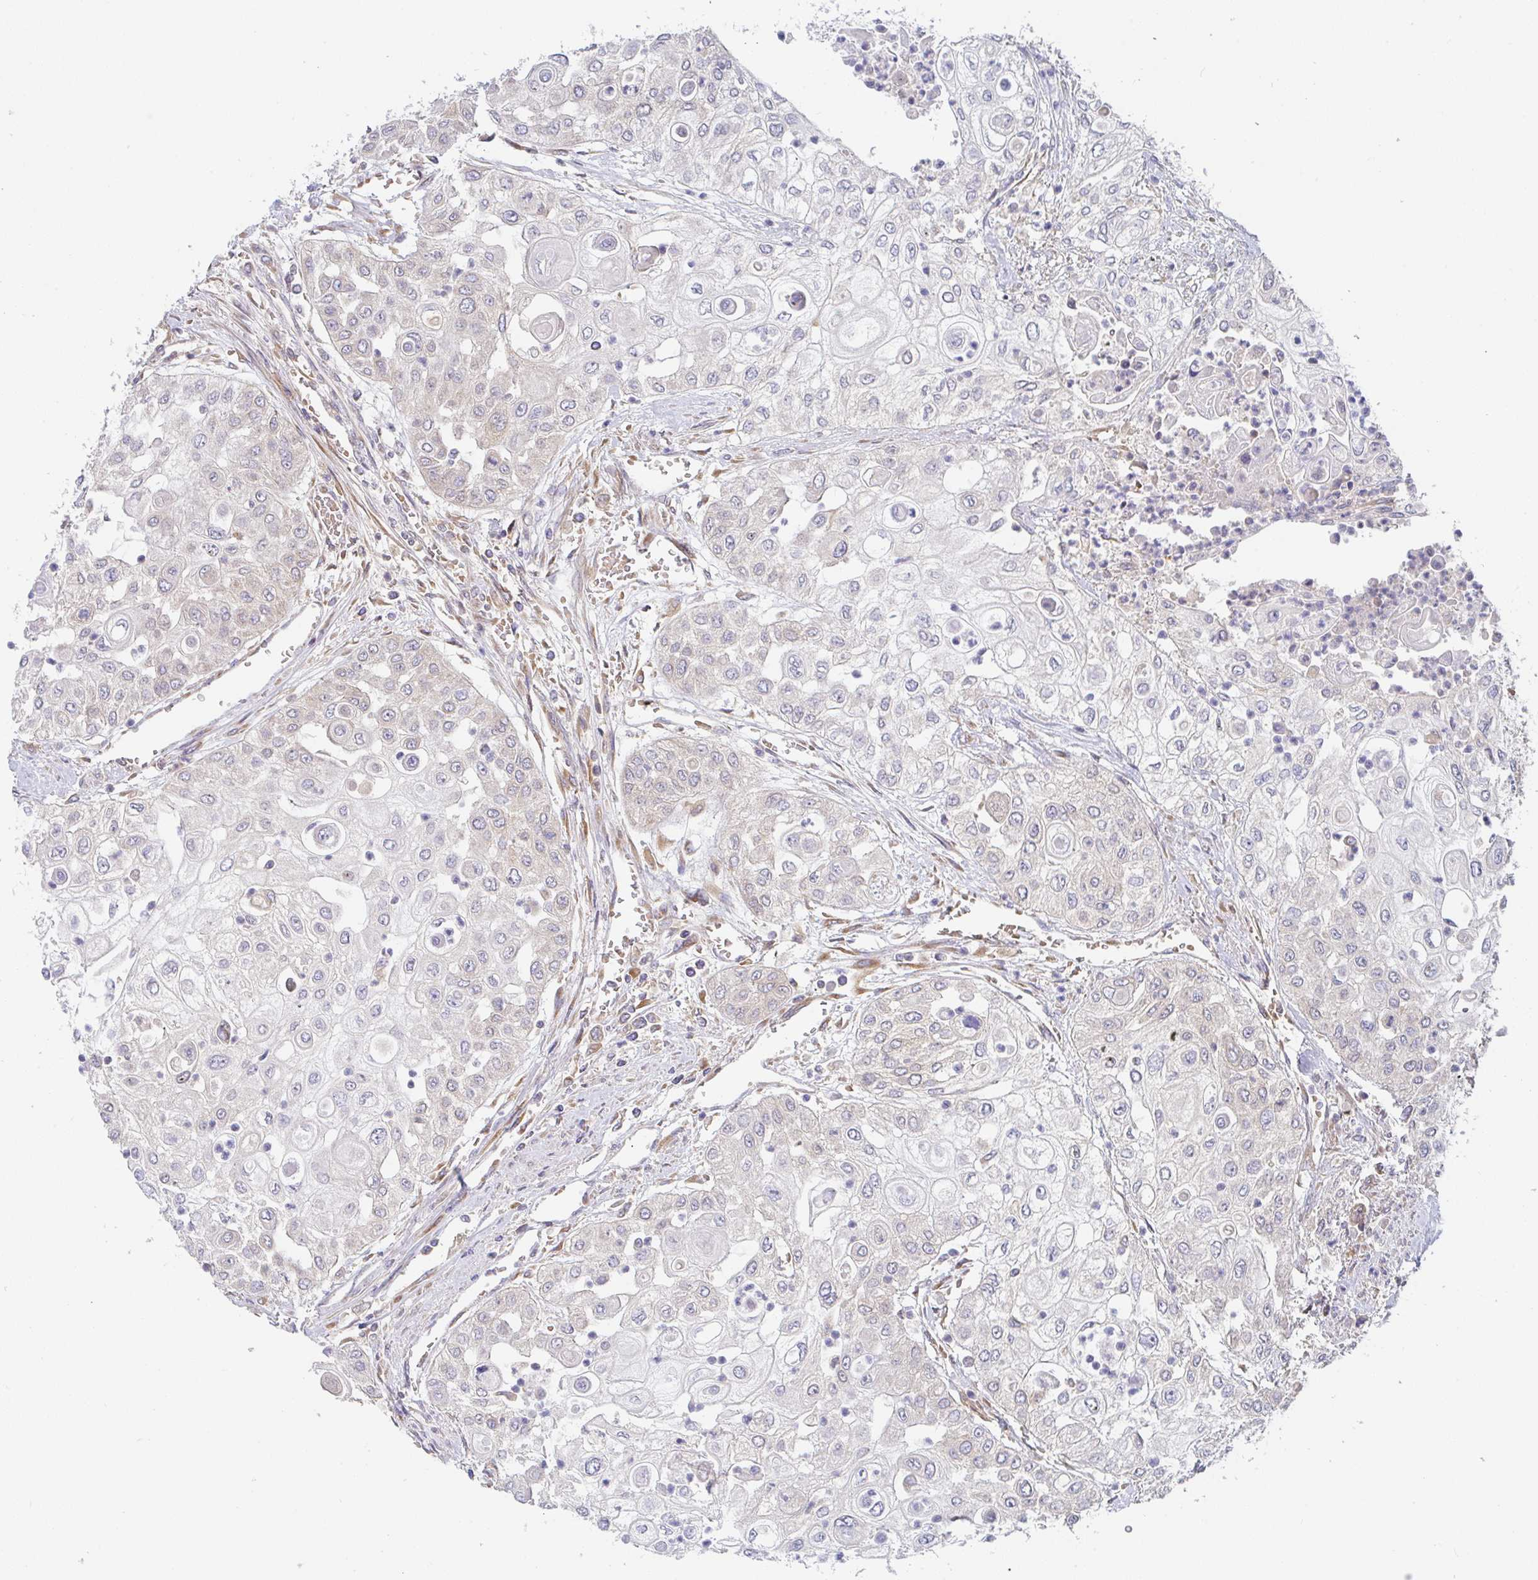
{"staining": {"intensity": "negative", "quantity": "none", "location": "none"}, "tissue": "urothelial cancer", "cell_type": "Tumor cells", "image_type": "cancer", "snomed": [{"axis": "morphology", "description": "Urothelial carcinoma, High grade"}, {"axis": "topography", "description": "Urinary bladder"}], "caption": "High power microscopy photomicrograph of an immunohistochemistry (IHC) image of urothelial carcinoma (high-grade), revealing no significant staining in tumor cells.", "gene": "DERL2", "patient": {"sex": "female", "age": 79}}